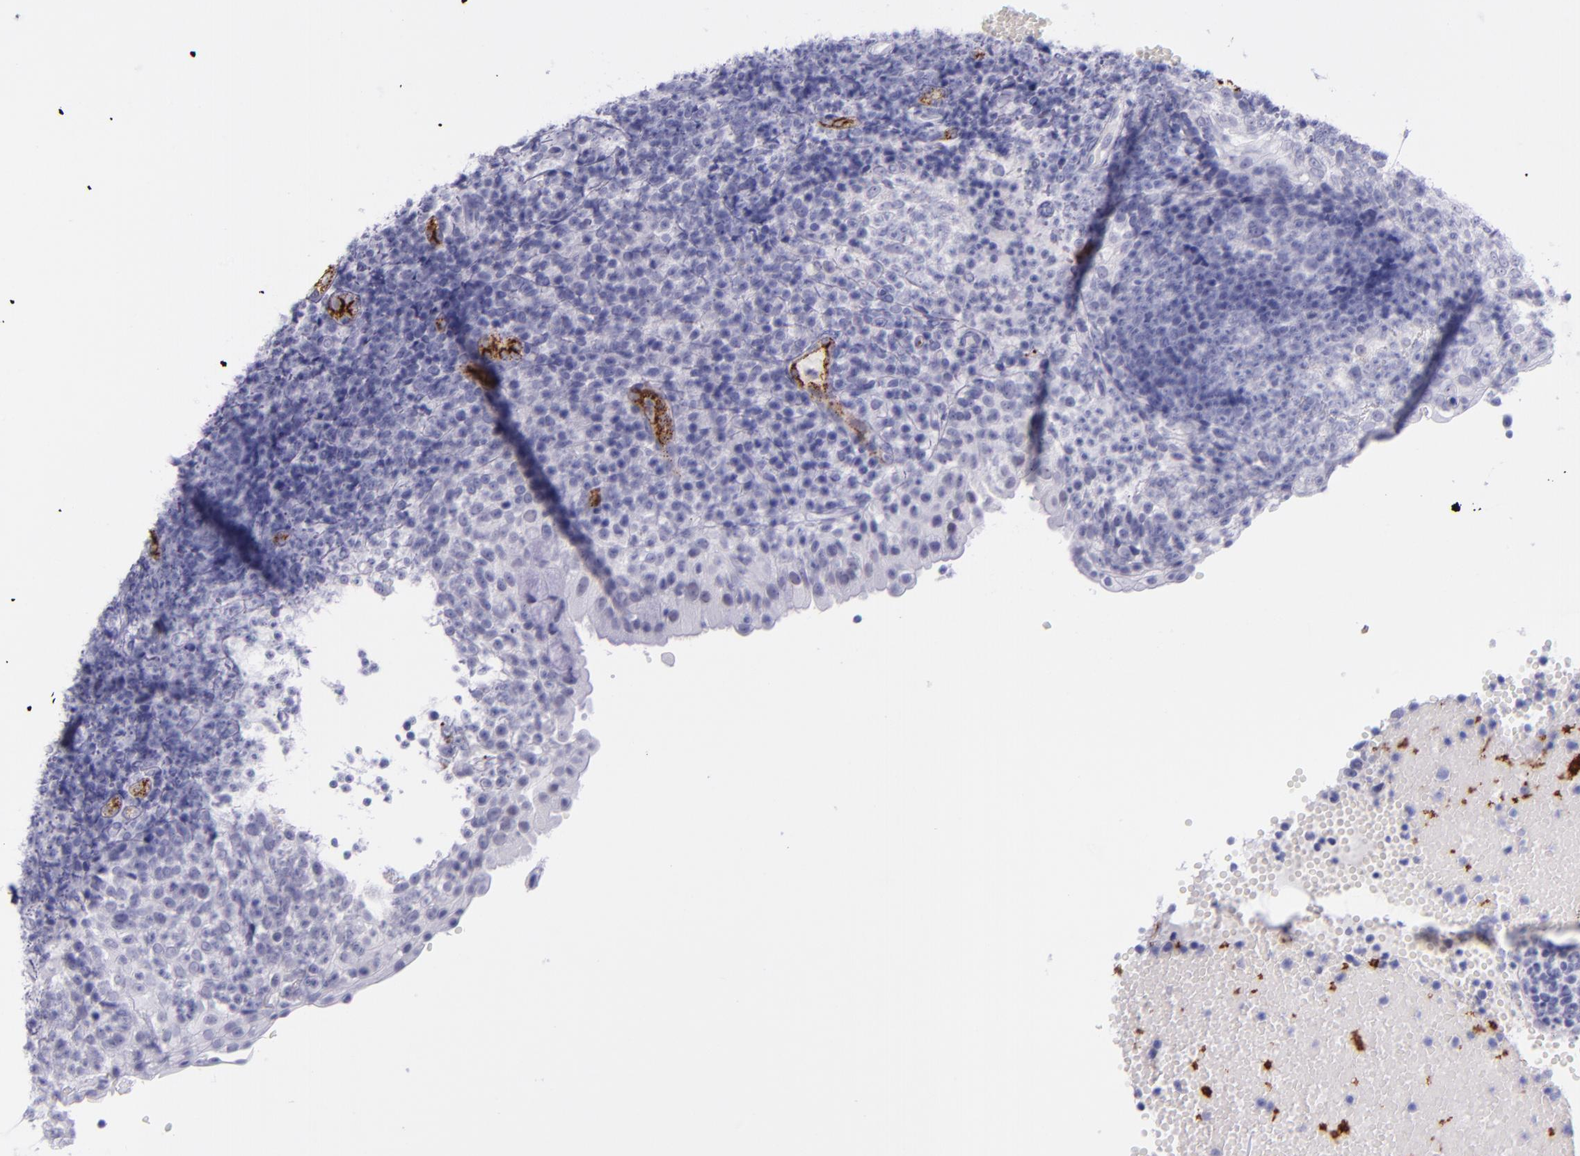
{"staining": {"intensity": "negative", "quantity": "none", "location": "none"}, "tissue": "tonsil", "cell_type": "Germinal center cells", "image_type": "normal", "snomed": [{"axis": "morphology", "description": "Normal tissue, NOS"}, {"axis": "topography", "description": "Tonsil"}], "caption": "IHC histopathology image of benign human tonsil stained for a protein (brown), which exhibits no positivity in germinal center cells.", "gene": "SELE", "patient": {"sex": "female", "age": 40}}